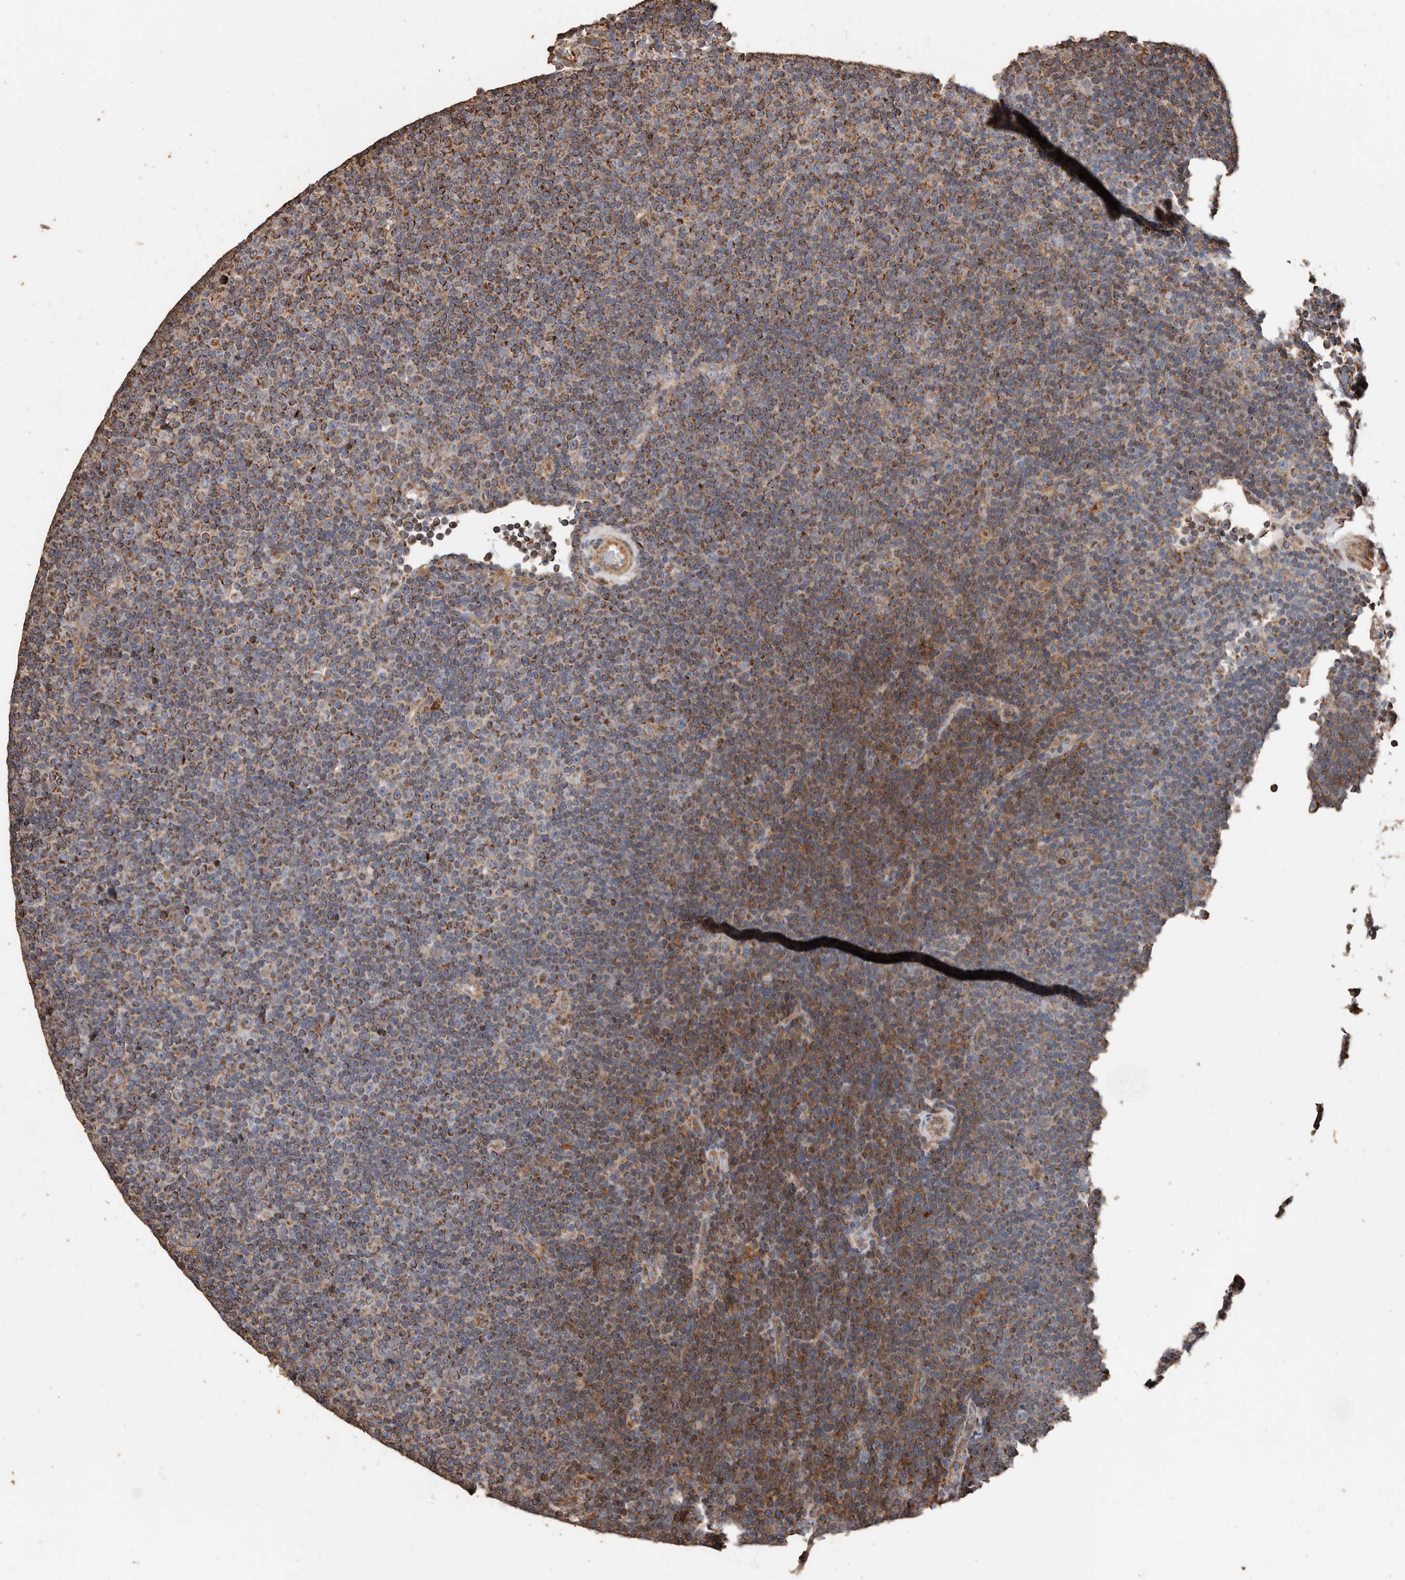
{"staining": {"intensity": "moderate", "quantity": "25%-75%", "location": "cytoplasmic/membranous"}, "tissue": "lymphoma", "cell_type": "Tumor cells", "image_type": "cancer", "snomed": [{"axis": "morphology", "description": "Malignant lymphoma, non-Hodgkin's type, Low grade"}, {"axis": "topography", "description": "Lymph node"}], "caption": "Immunohistochemical staining of low-grade malignant lymphoma, non-Hodgkin's type shows medium levels of moderate cytoplasmic/membranous protein expression in about 25%-75% of tumor cells.", "gene": "OSGIN2", "patient": {"sex": "female", "age": 67}}